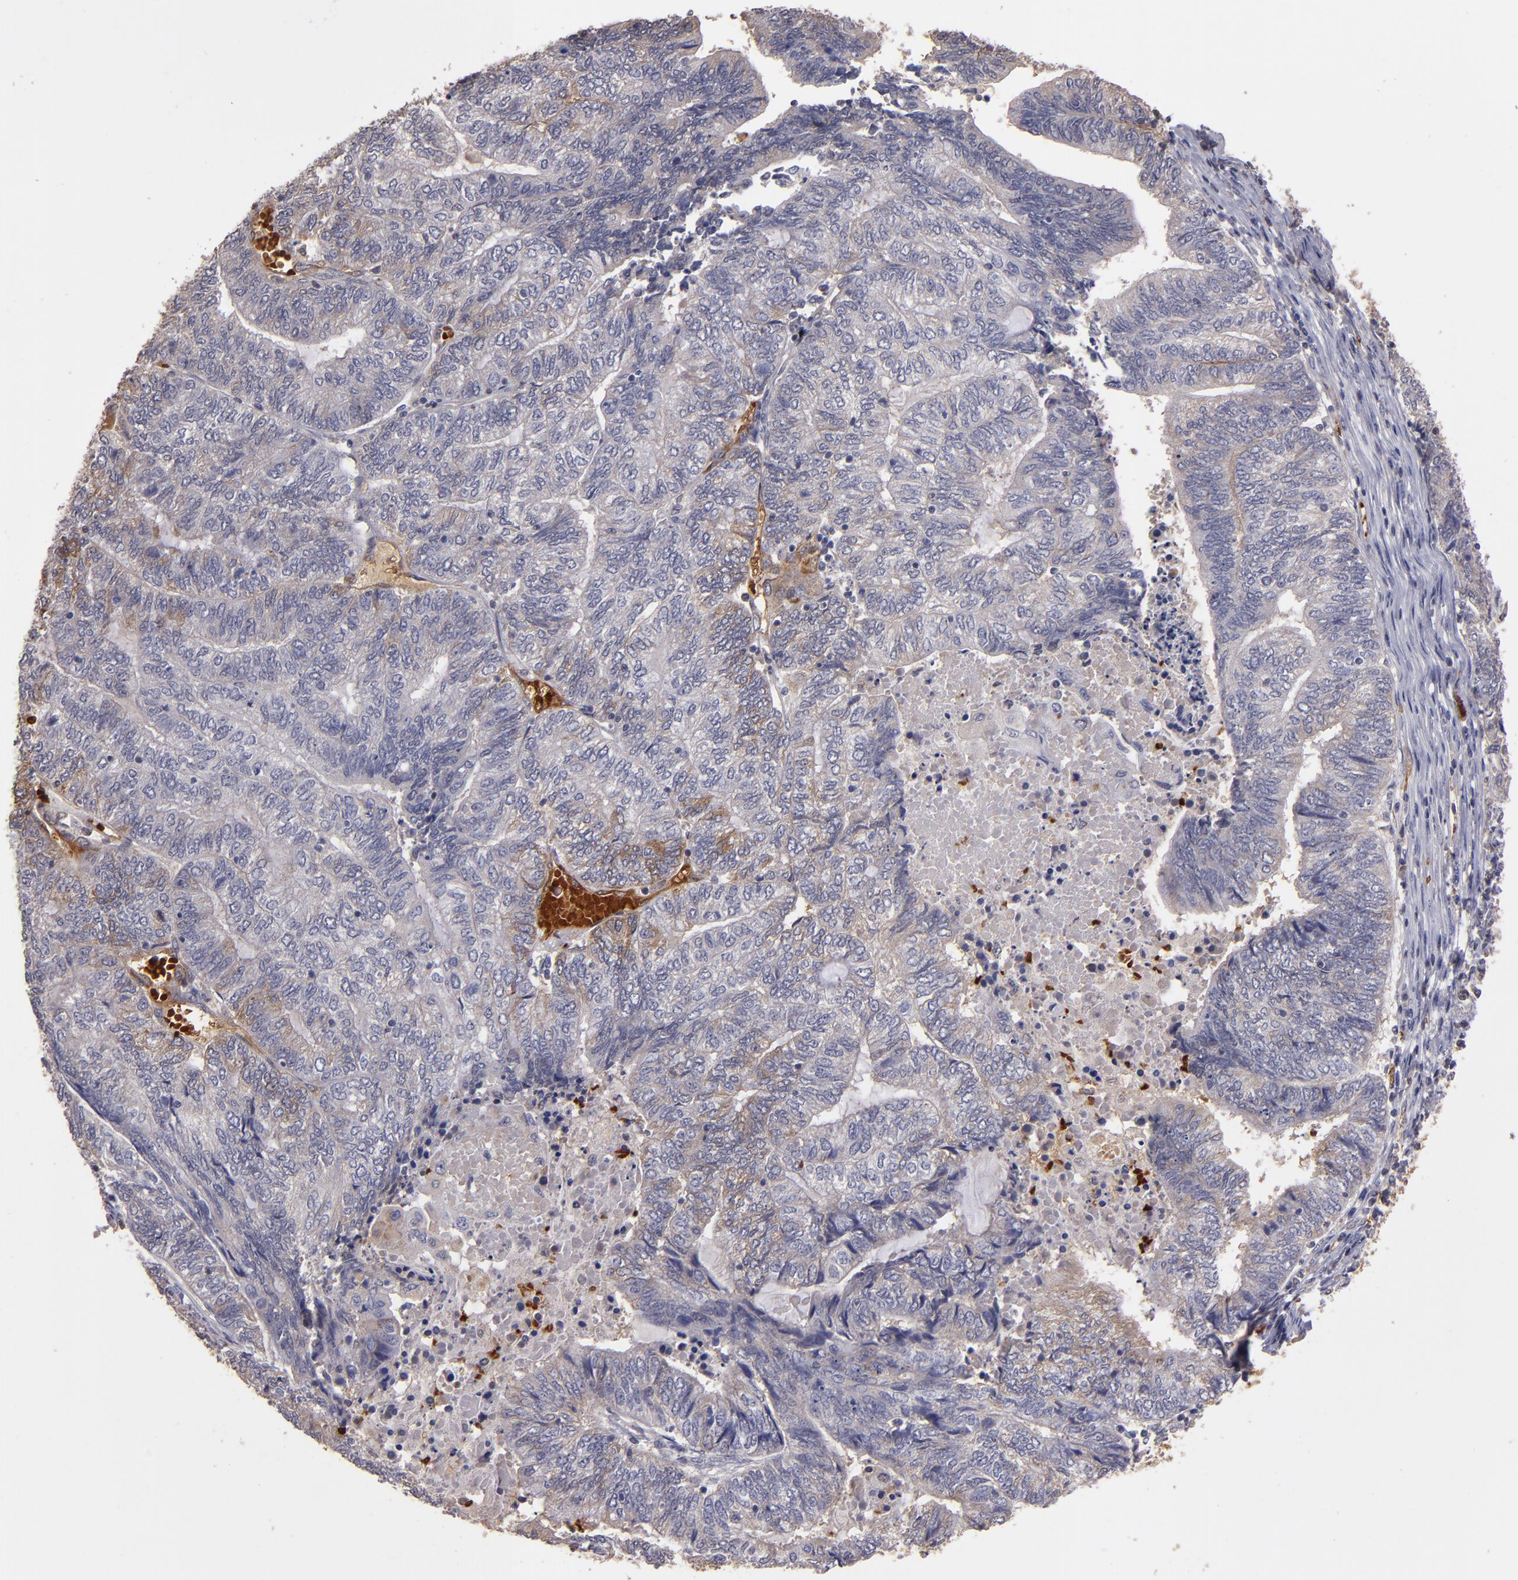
{"staining": {"intensity": "weak", "quantity": ">75%", "location": "cytoplasmic/membranous"}, "tissue": "endometrial cancer", "cell_type": "Tumor cells", "image_type": "cancer", "snomed": [{"axis": "morphology", "description": "Adenocarcinoma, NOS"}, {"axis": "topography", "description": "Uterus"}, {"axis": "topography", "description": "Endometrium"}], "caption": "High-magnification brightfield microscopy of adenocarcinoma (endometrial) stained with DAB (3,3'-diaminobenzidine) (brown) and counterstained with hematoxylin (blue). tumor cells exhibit weak cytoplasmic/membranous positivity is appreciated in about>75% of cells.", "gene": "SERPINC1", "patient": {"sex": "female", "age": 70}}